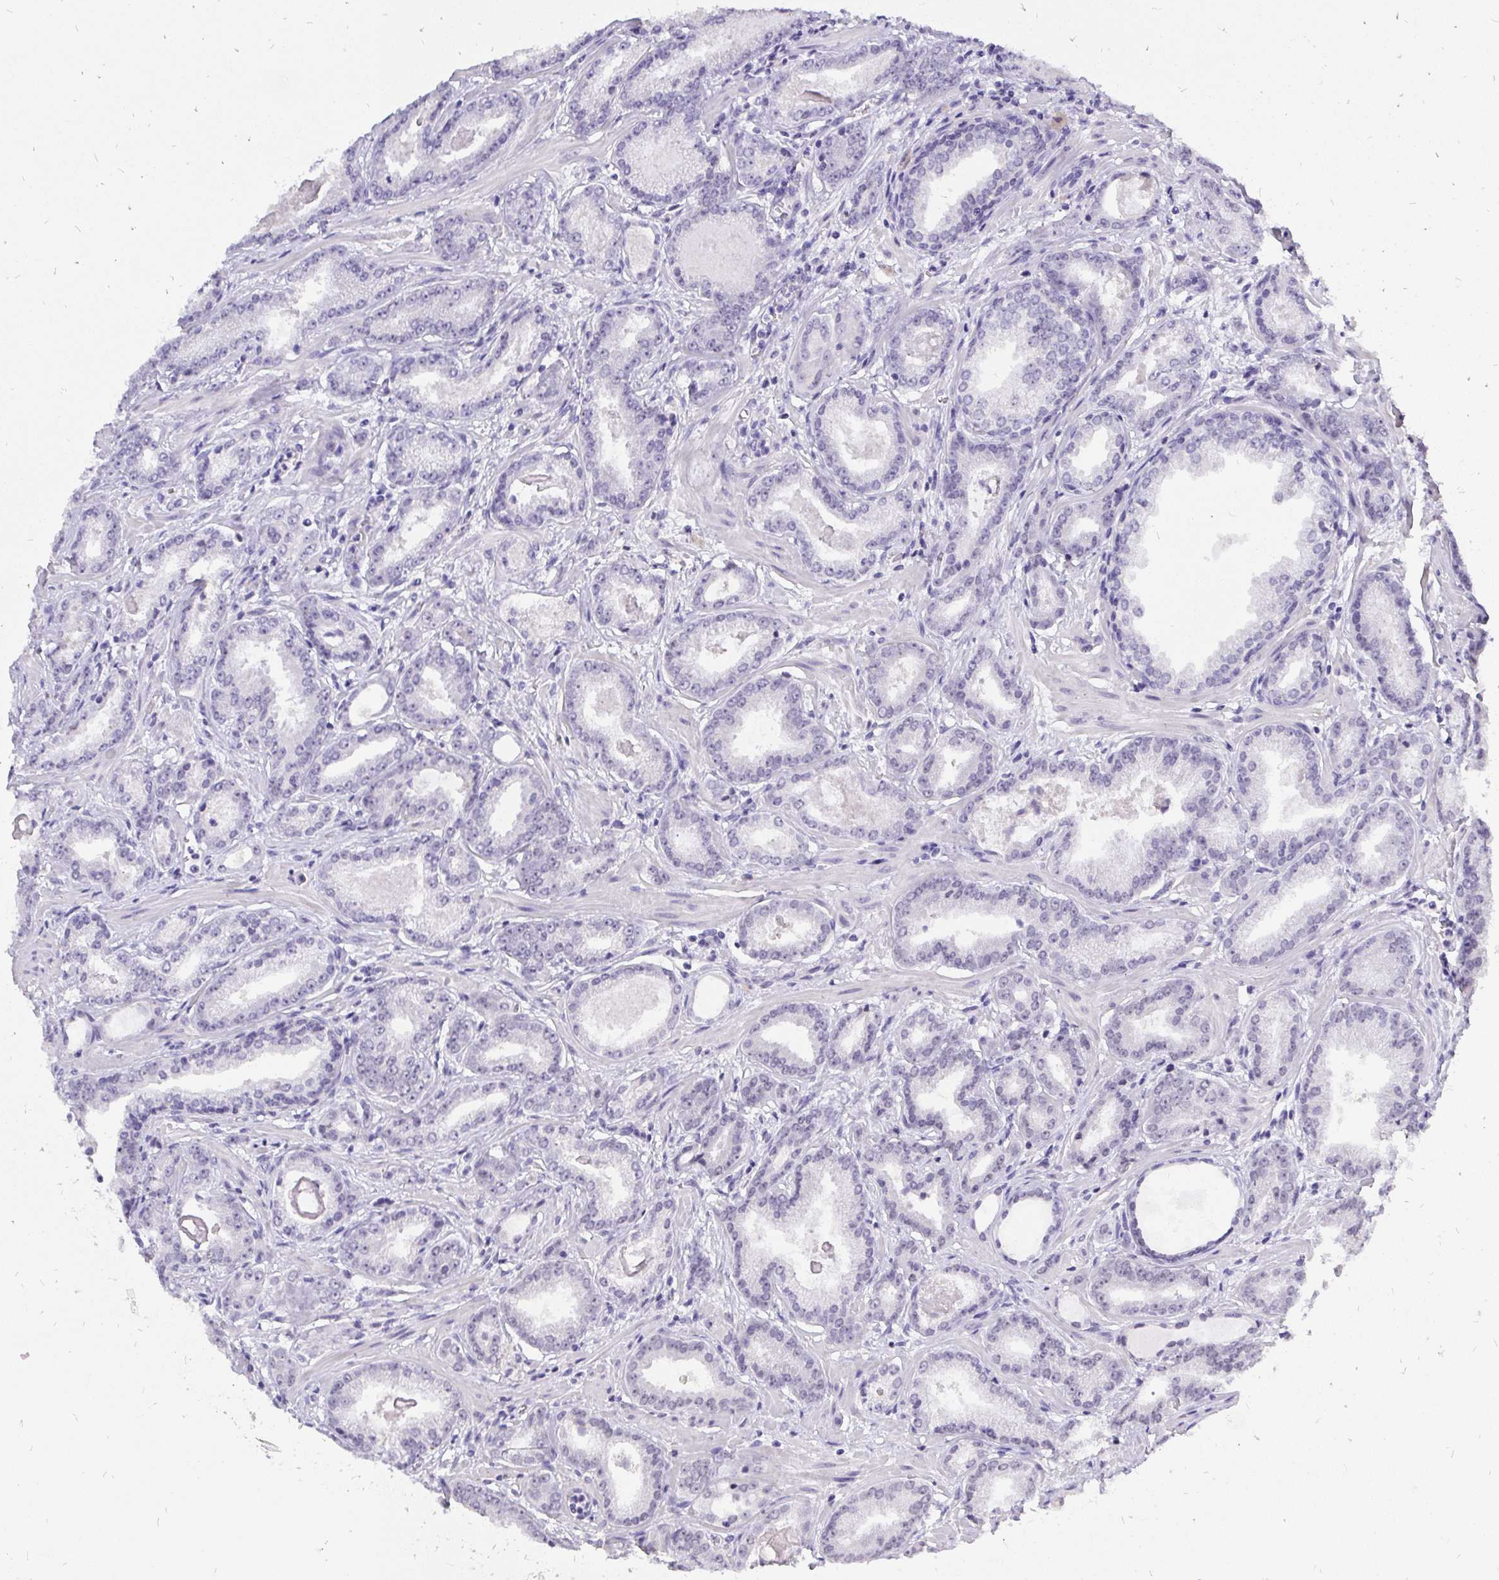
{"staining": {"intensity": "negative", "quantity": "none", "location": "none"}, "tissue": "prostate cancer", "cell_type": "Tumor cells", "image_type": "cancer", "snomed": [{"axis": "morphology", "description": "Adenocarcinoma, Low grade"}, {"axis": "topography", "description": "Prostate"}], "caption": "This is an immunohistochemistry (IHC) photomicrograph of prostate low-grade adenocarcinoma. There is no positivity in tumor cells.", "gene": "ZNF860", "patient": {"sex": "male", "age": 64}}